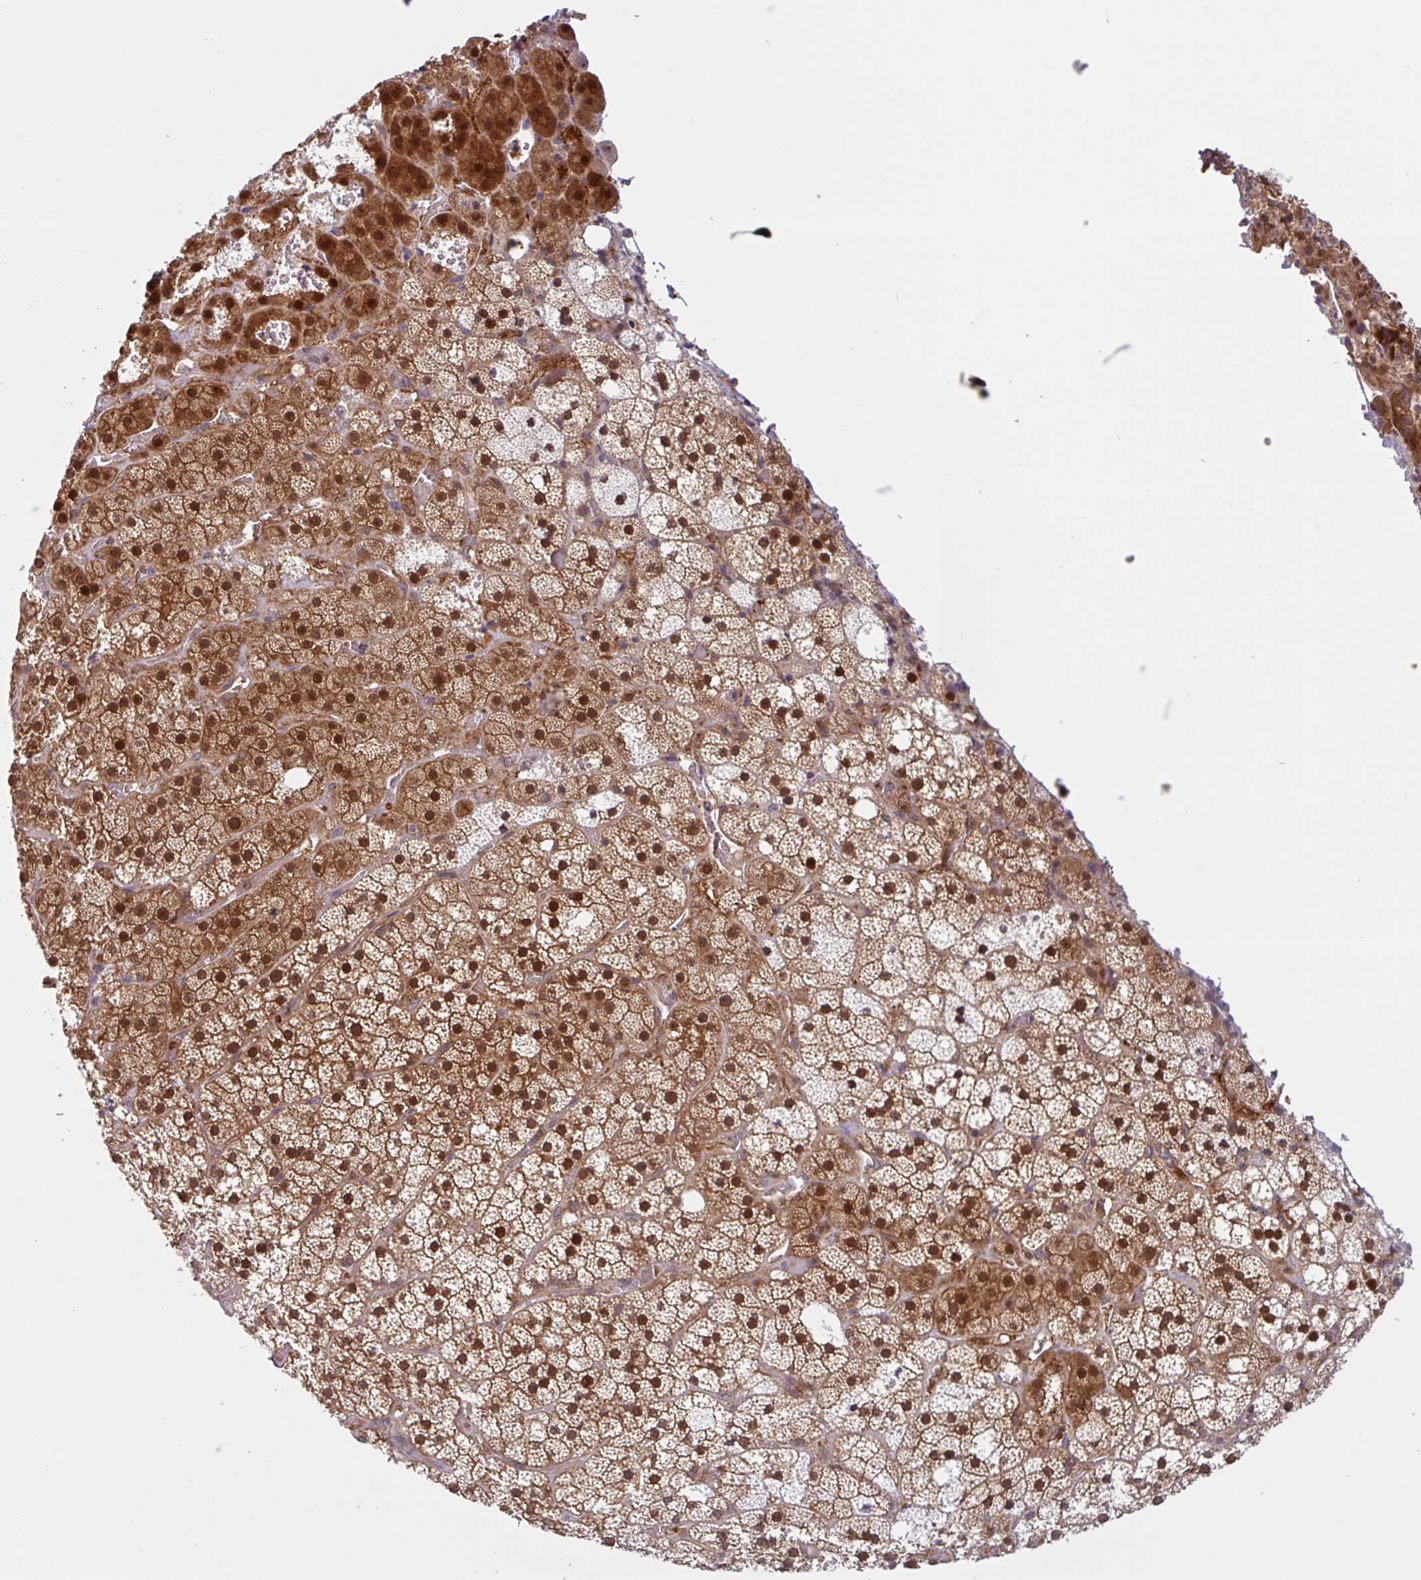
{"staining": {"intensity": "strong", "quantity": "25%-75%", "location": "cytoplasmic/membranous,nuclear"}, "tissue": "adrenal gland", "cell_type": "Glandular cells", "image_type": "normal", "snomed": [{"axis": "morphology", "description": "Normal tissue, NOS"}, {"axis": "topography", "description": "Adrenal gland"}], "caption": "This is a photomicrograph of IHC staining of normal adrenal gland, which shows strong expression in the cytoplasmic/membranous,nuclear of glandular cells.", "gene": "HMBS", "patient": {"sex": "male", "age": 53}}